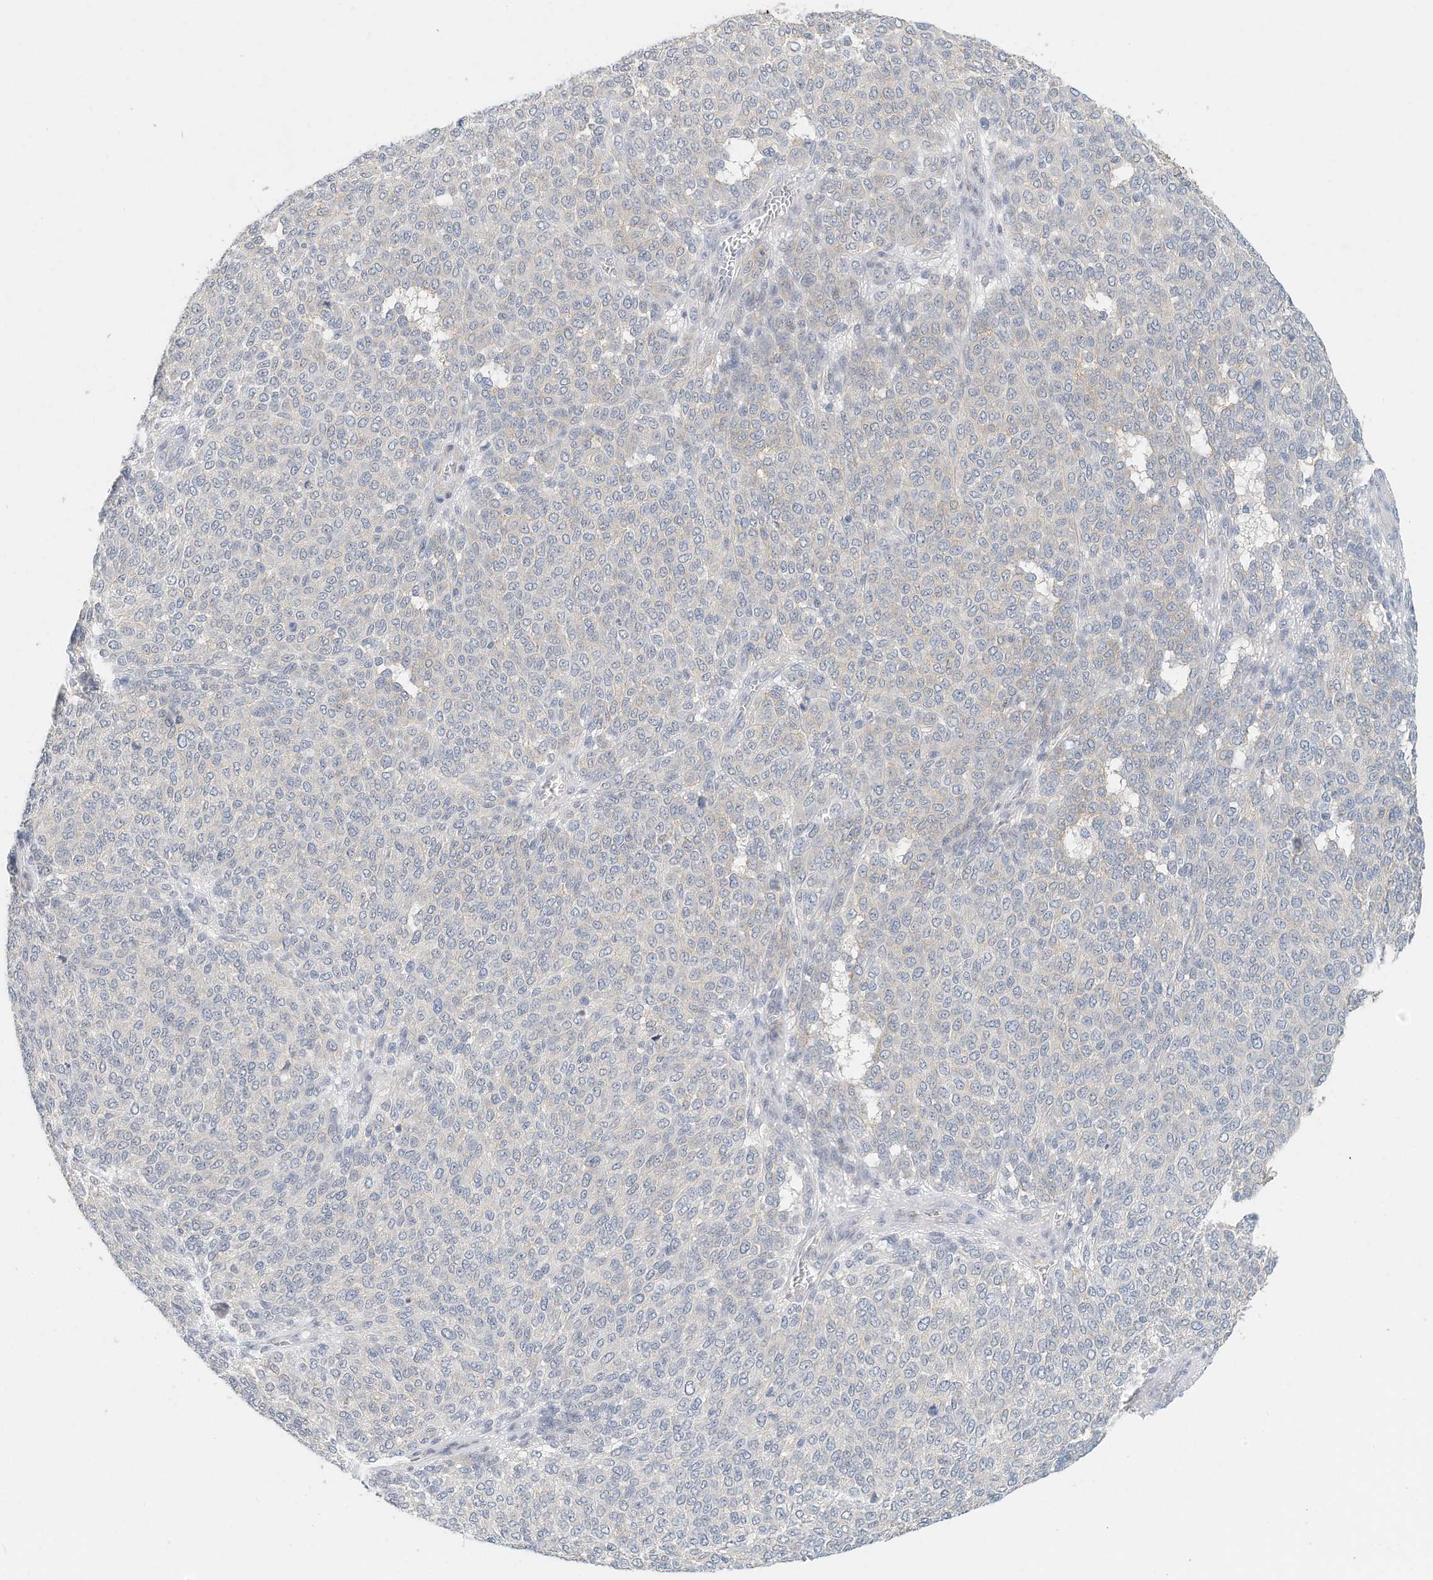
{"staining": {"intensity": "negative", "quantity": "none", "location": "none"}, "tissue": "melanoma", "cell_type": "Tumor cells", "image_type": "cancer", "snomed": [{"axis": "morphology", "description": "Malignant melanoma, NOS"}, {"axis": "topography", "description": "Skin"}], "caption": "Histopathology image shows no protein staining in tumor cells of melanoma tissue.", "gene": "MICAL1", "patient": {"sex": "male", "age": 49}}